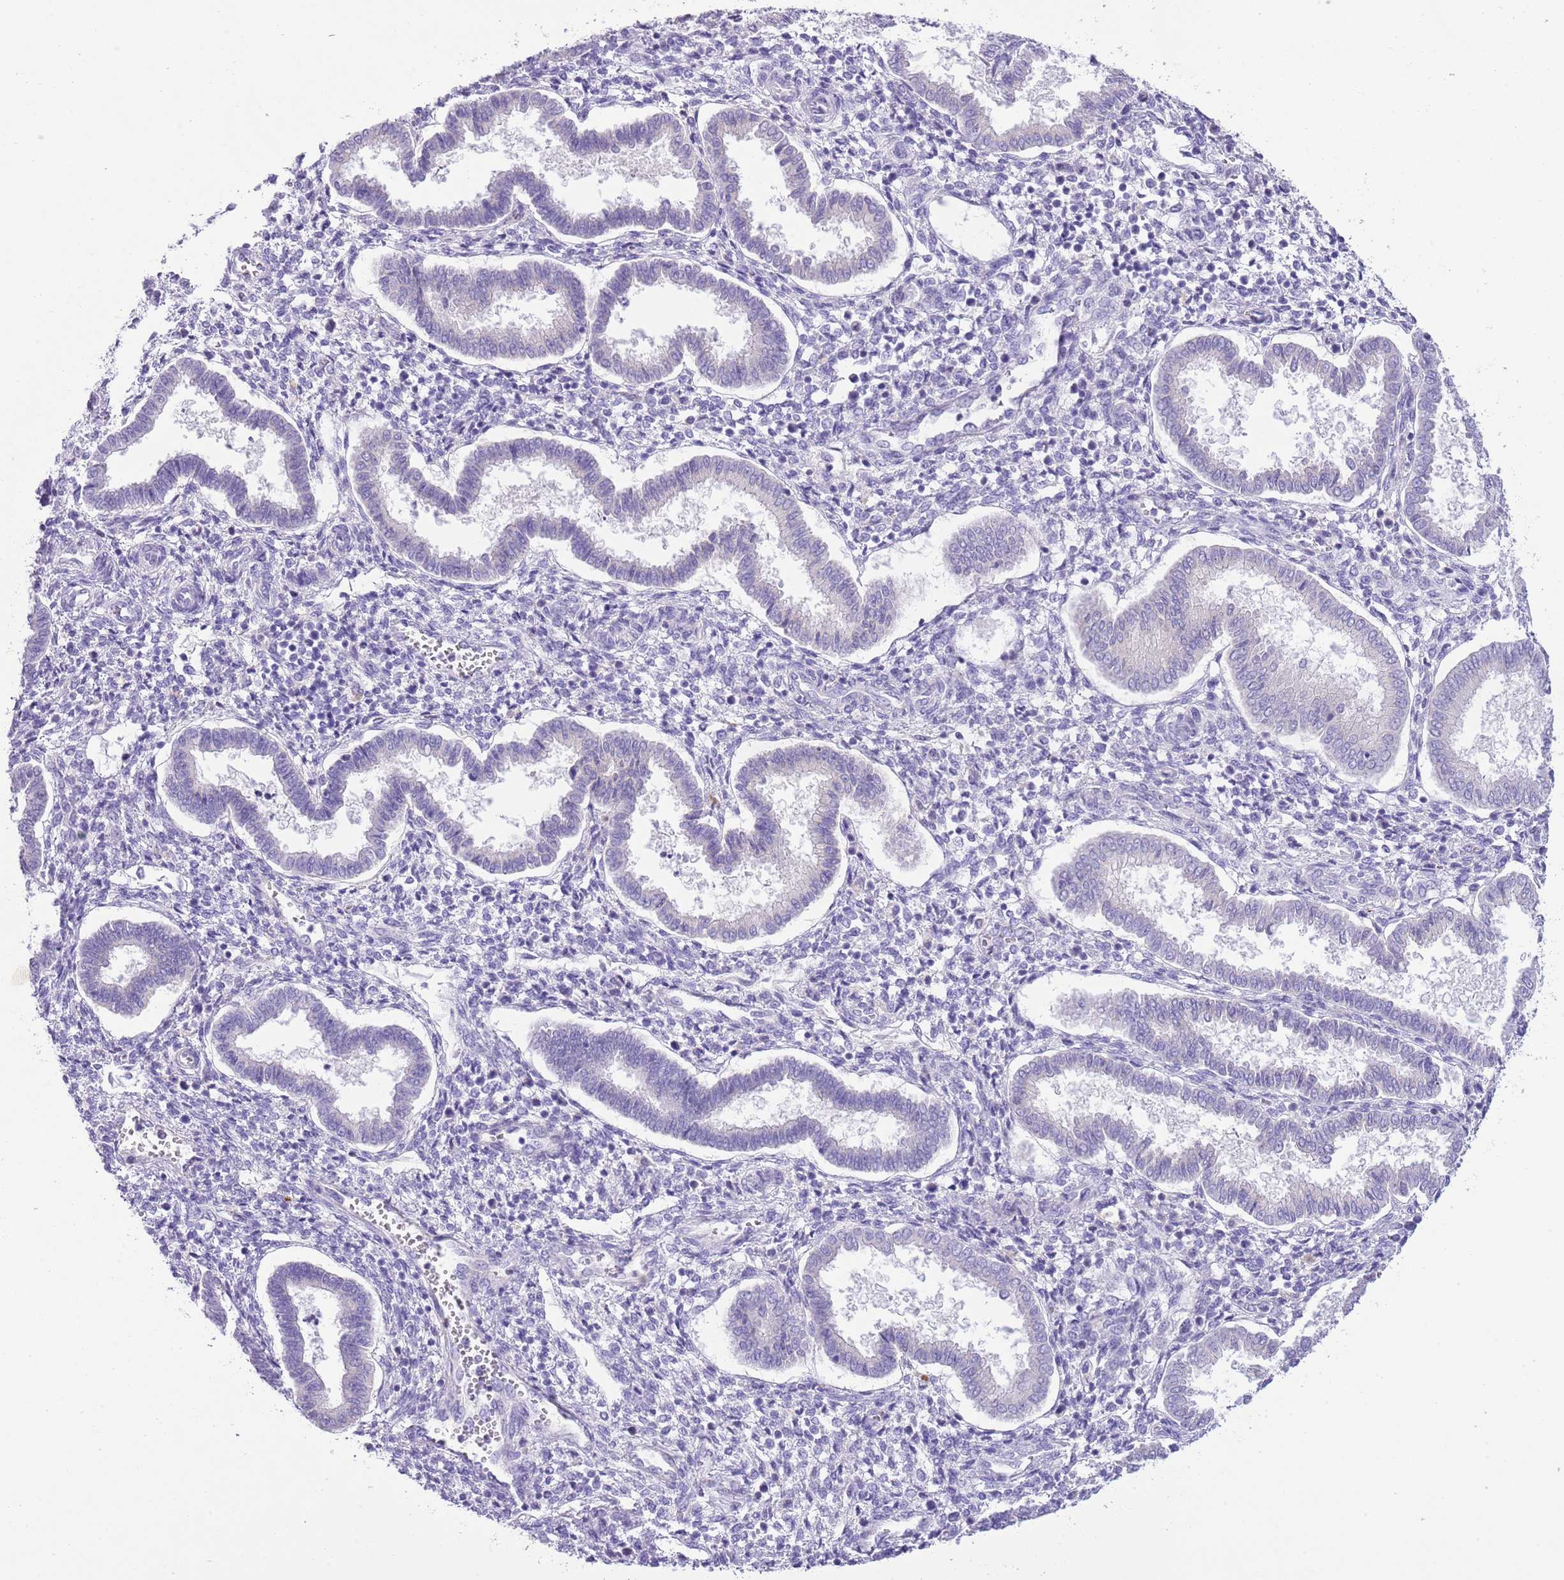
{"staining": {"intensity": "negative", "quantity": "none", "location": "none"}, "tissue": "endometrium", "cell_type": "Cells in endometrial stroma", "image_type": "normal", "snomed": [{"axis": "morphology", "description": "Normal tissue, NOS"}, {"axis": "topography", "description": "Endometrium"}], "caption": "High power microscopy histopathology image of an immunohistochemistry photomicrograph of normal endometrium, revealing no significant expression in cells in endometrial stroma. (DAB IHC, high magnification).", "gene": "CLEC2A", "patient": {"sex": "female", "age": 24}}